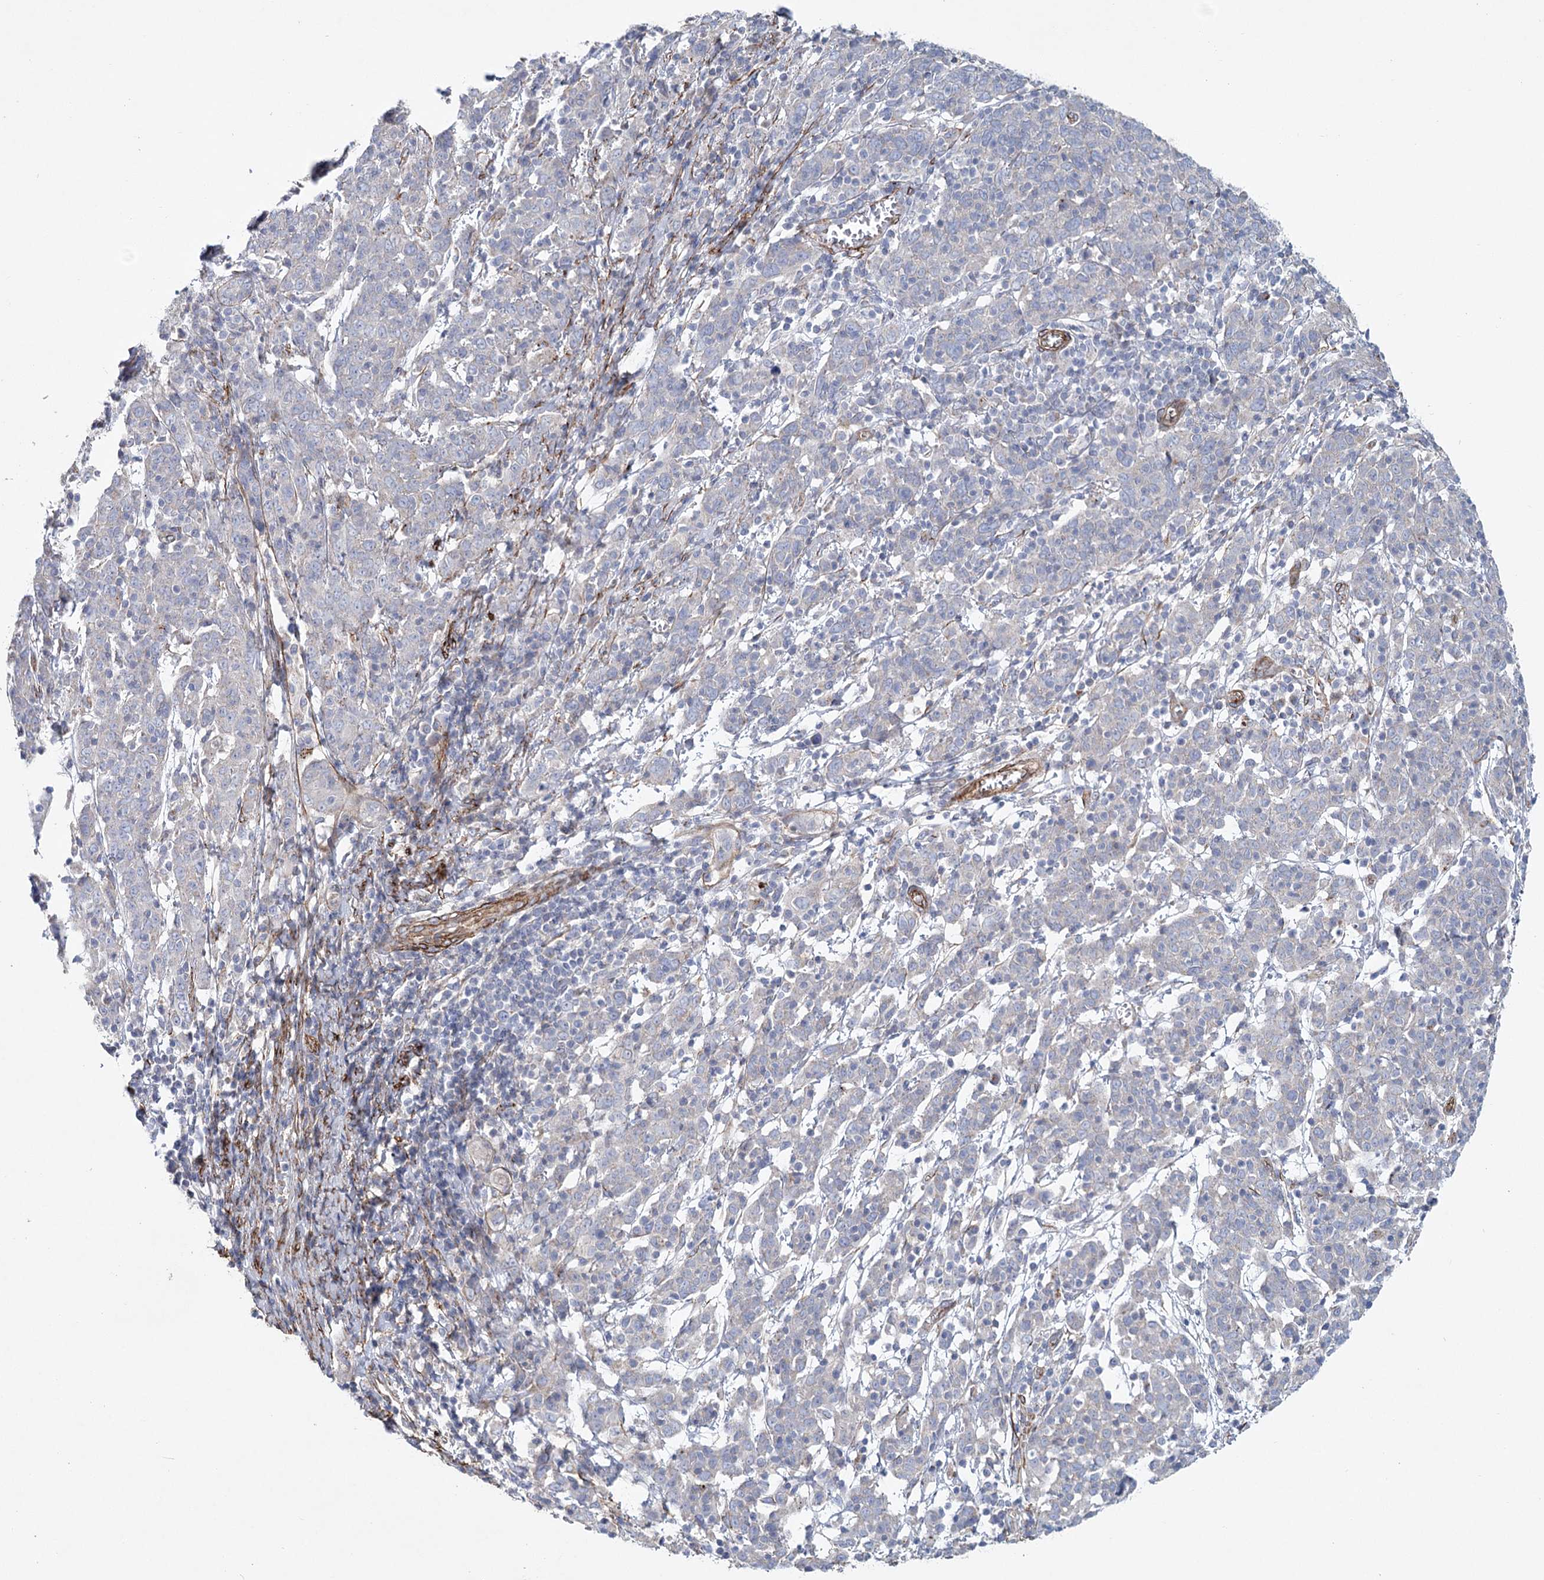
{"staining": {"intensity": "negative", "quantity": "none", "location": "none"}, "tissue": "cervical cancer", "cell_type": "Tumor cells", "image_type": "cancer", "snomed": [{"axis": "morphology", "description": "Squamous cell carcinoma, NOS"}, {"axis": "topography", "description": "Cervix"}], "caption": "IHC micrograph of human squamous cell carcinoma (cervical) stained for a protein (brown), which reveals no positivity in tumor cells.", "gene": "TMEM164", "patient": {"sex": "female", "age": 67}}